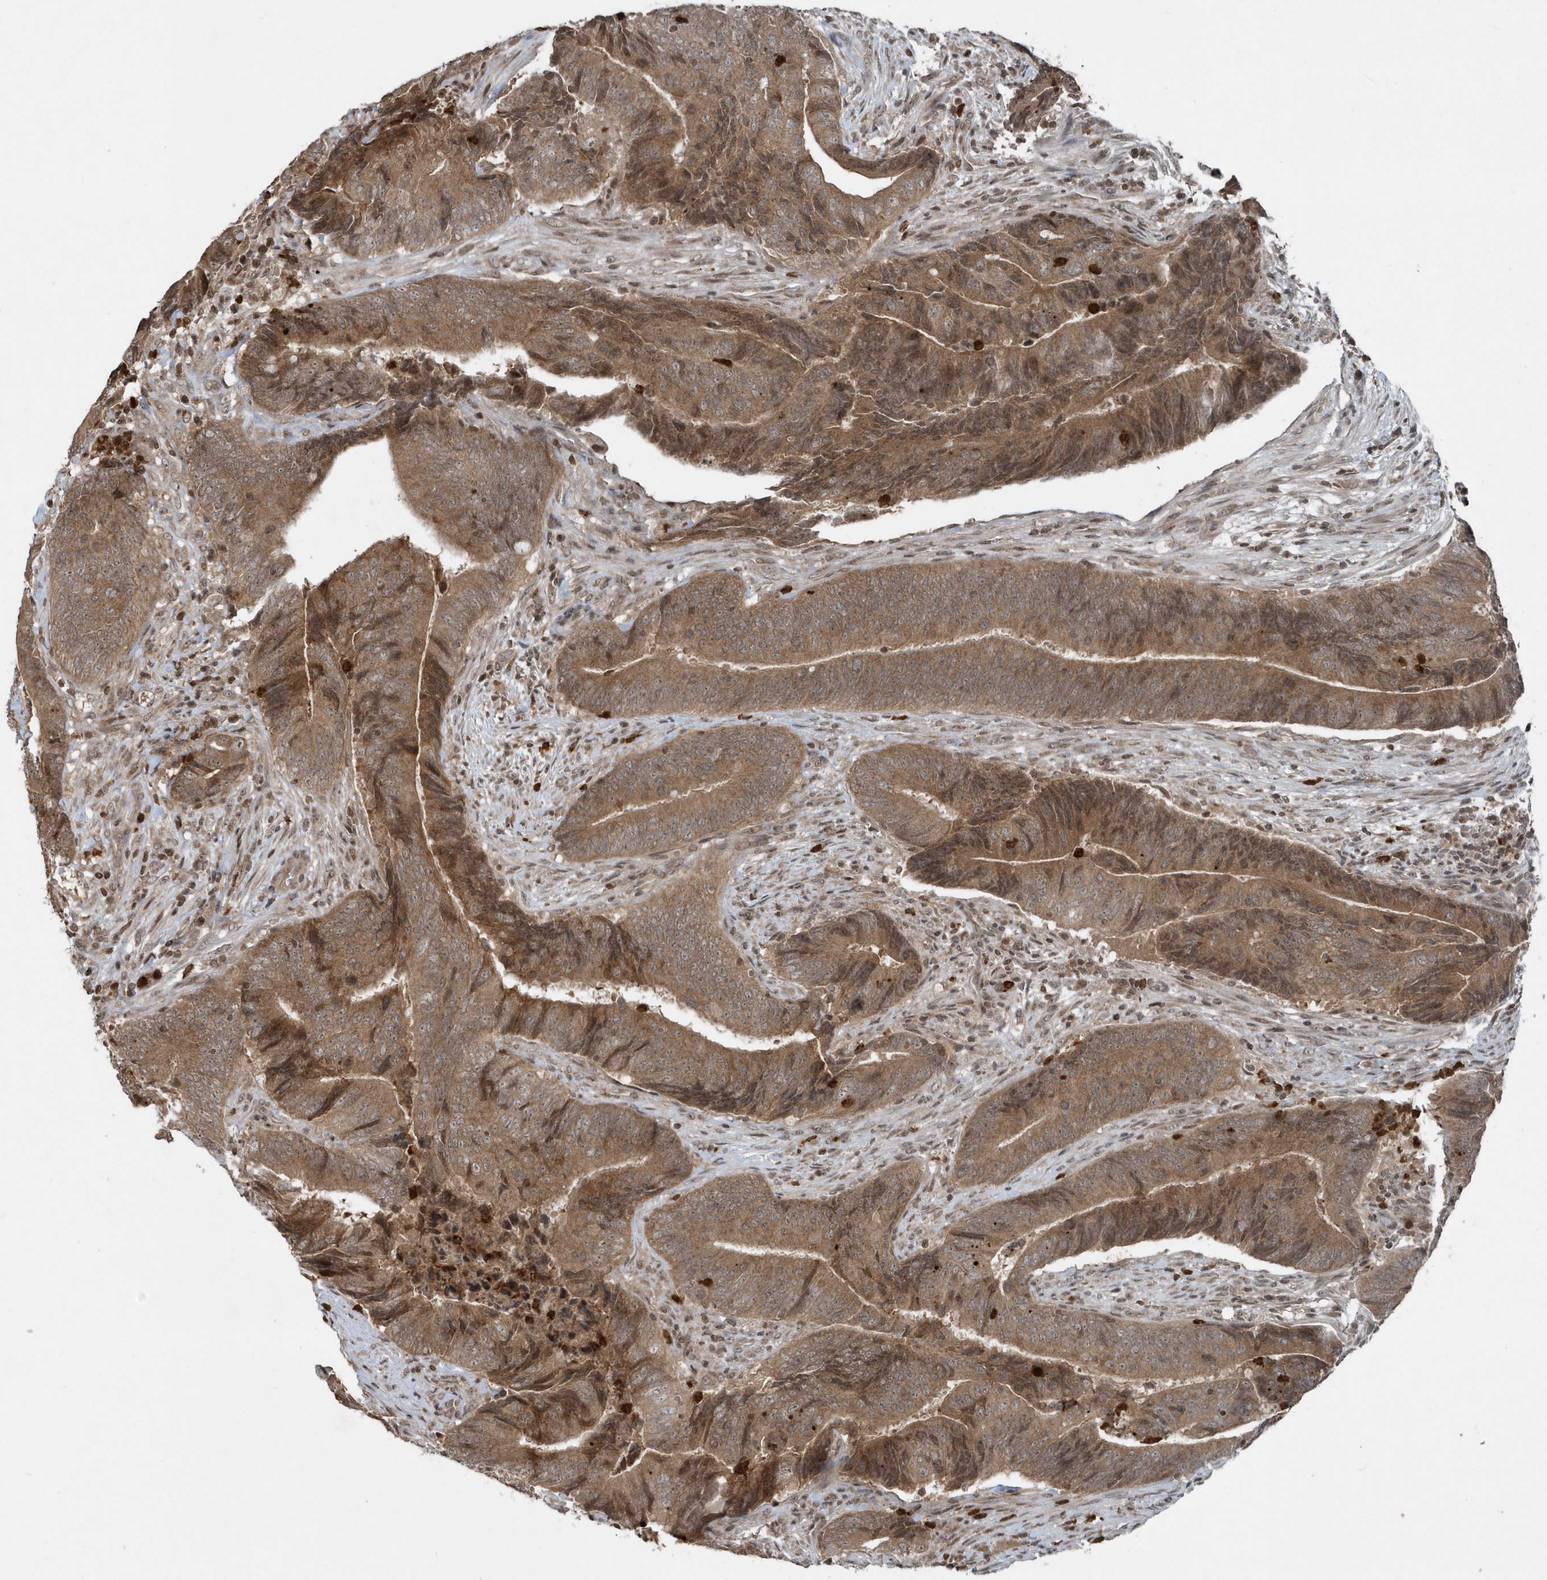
{"staining": {"intensity": "moderate", "quantity": ">75%", "location": "cytoplasmic/membranous"}, "tissue": "colorectal cancer", "cell_type": "Tumor cells", "image_type": "cancer", "snomed": [{"axis": "morphology", "description": "Normal tissue, NOS"}, {"axis": "morphology", "description": "Adenocarcinoma, NOS"}, {"axis": "topography", "description": "Colon"}], "caption": "The histopathology image displays immunohistochemical staining of adenocarcinoma (colorectal). There is moderate cytoplasmic/membranous staining is identified in approximately >75% of tumor cells. Using DAB (brown) and hematoxylin (blue) stains, captured at high magnification using brightfield microscopy.", "gene": "EIF2B1", "patient": {"sex": "male", "age": 56}}